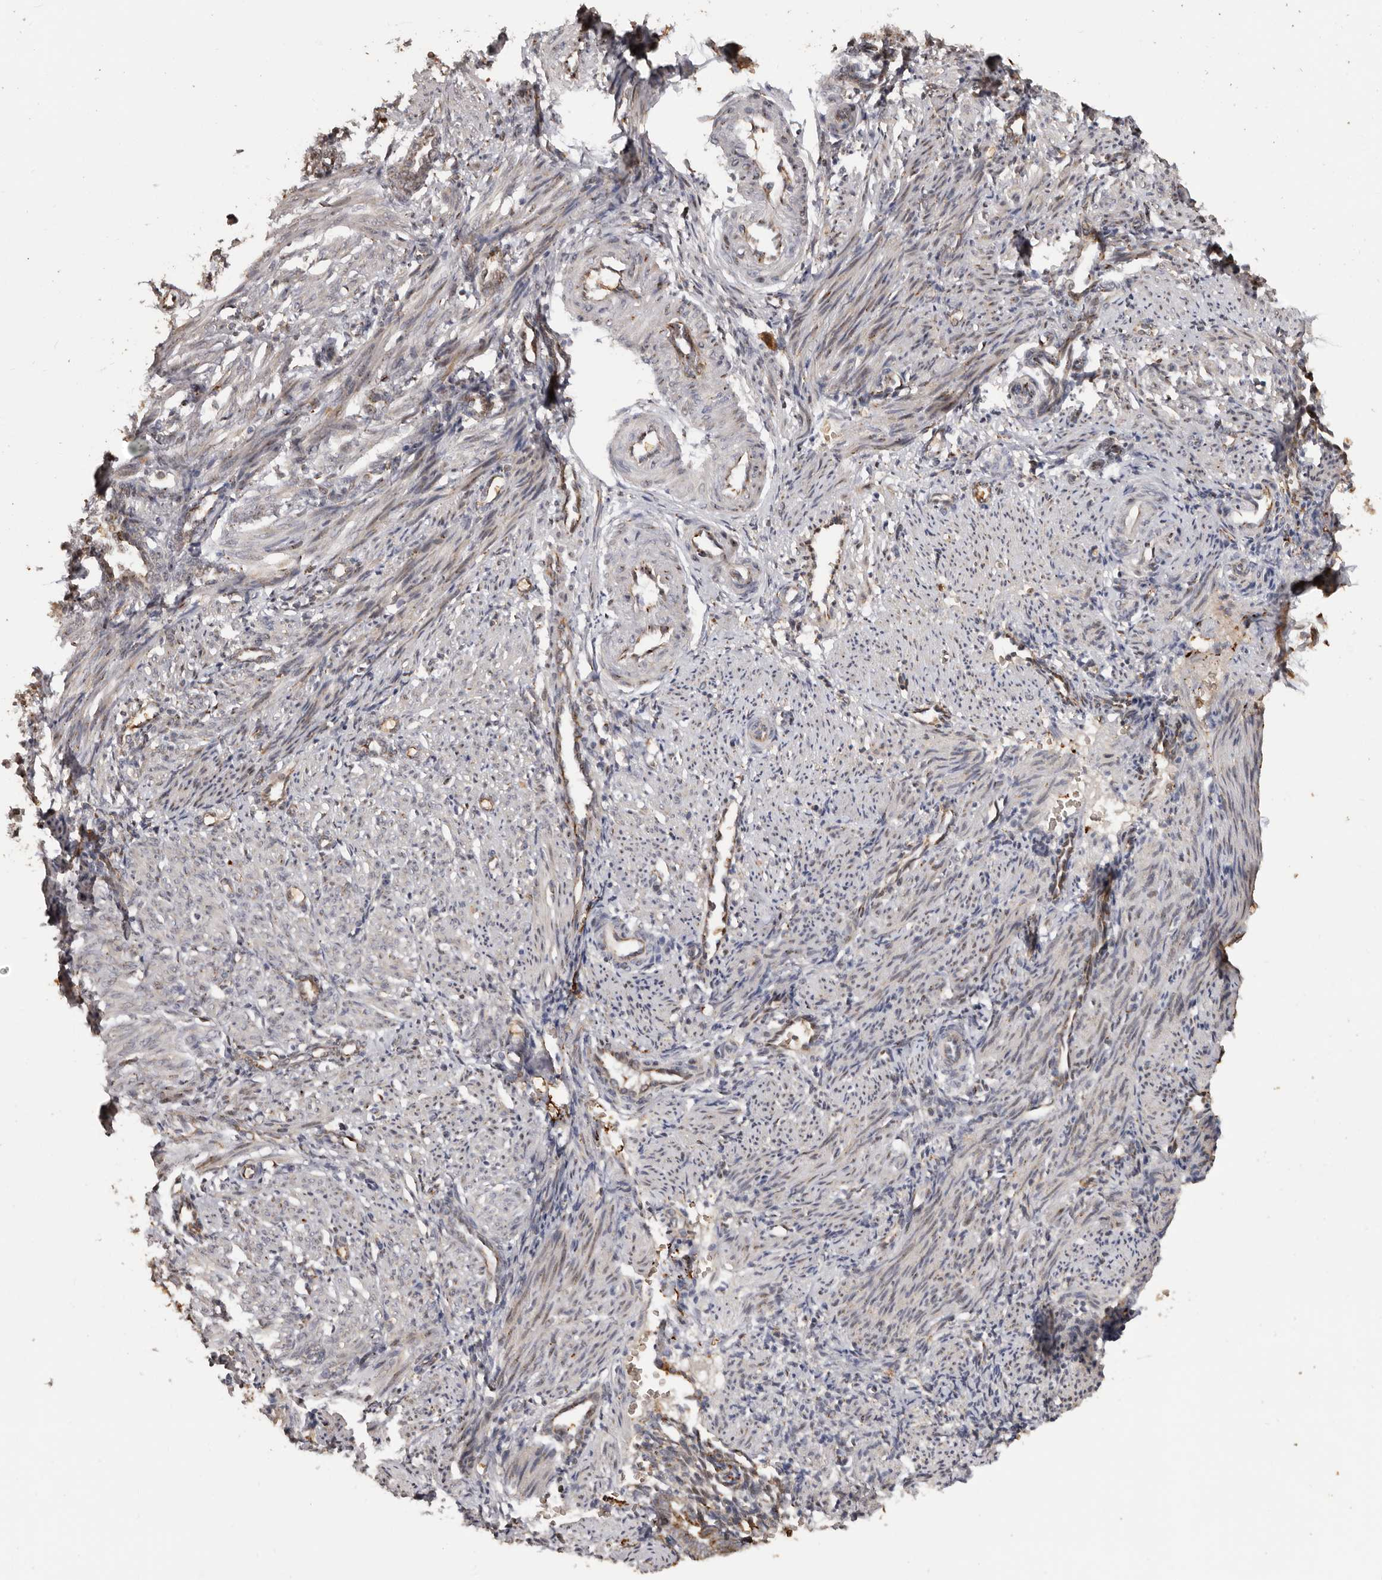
{"staining": {"intensity": "weak", "quantity": "<25%", "location": "cytoplasmic/membranous"}, "tissue": "smooth muscle", "cell_type": "Smooth muscle cells", "image_type": "normal", "snomed": [{"axis": "morphology", "description": "Normal tissue, NOS"}, {"axis": "topography", "description": "Endometrium"}], "caption": "Immunohistochemistry photomicrograph of benign smooth muscle: human smooth muscle stained with DAB demonstrates no significant protein expression in smooth muscle cells.", "gene": "ENTREP1", "patient": {"sex": "female", "age": 33}}